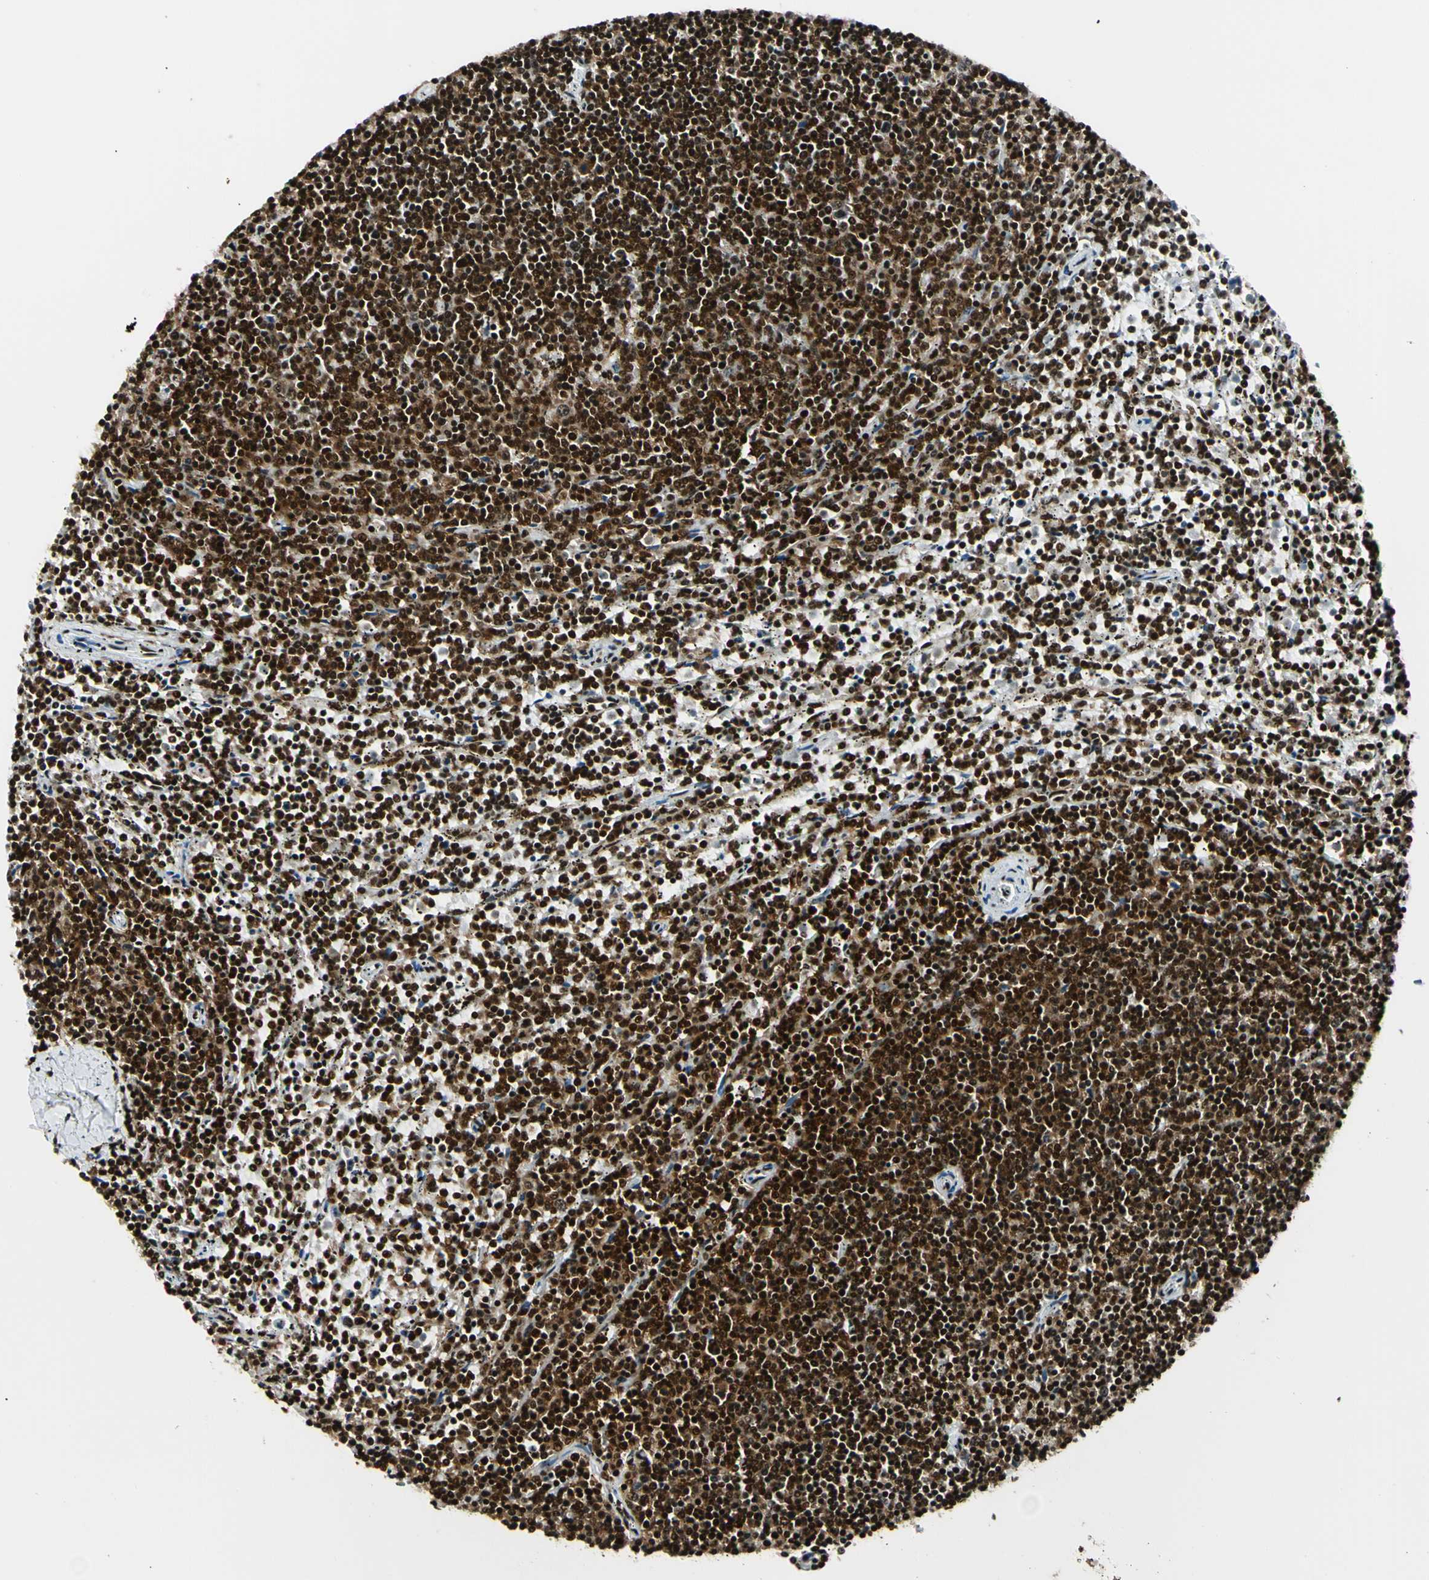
{"staining": {"intensity": "strong", "quantity": ">75%", "location": "nuclear"}, "tissue": "lymphoma", "cell_type": "Tumor cells", "image_type": "cancer", "snomed": [{"axis": "morphology", "description": "Malignant lymphoma, non-Hodgkin's type, Low grade"}, {"axis": "topography", "description": "Spleen"}], "caption": "Low-grade malignant lymphoma, non-Hodgkin's type was stained to show a protein in brown. There is high levels of strong nuclear expression in approximately >75% of tumor cells. (Brightfield microscopy of DAB IHC at high magnification).", "gene": "CCAR1", "patient": {"sex": "female", "age": 50}}